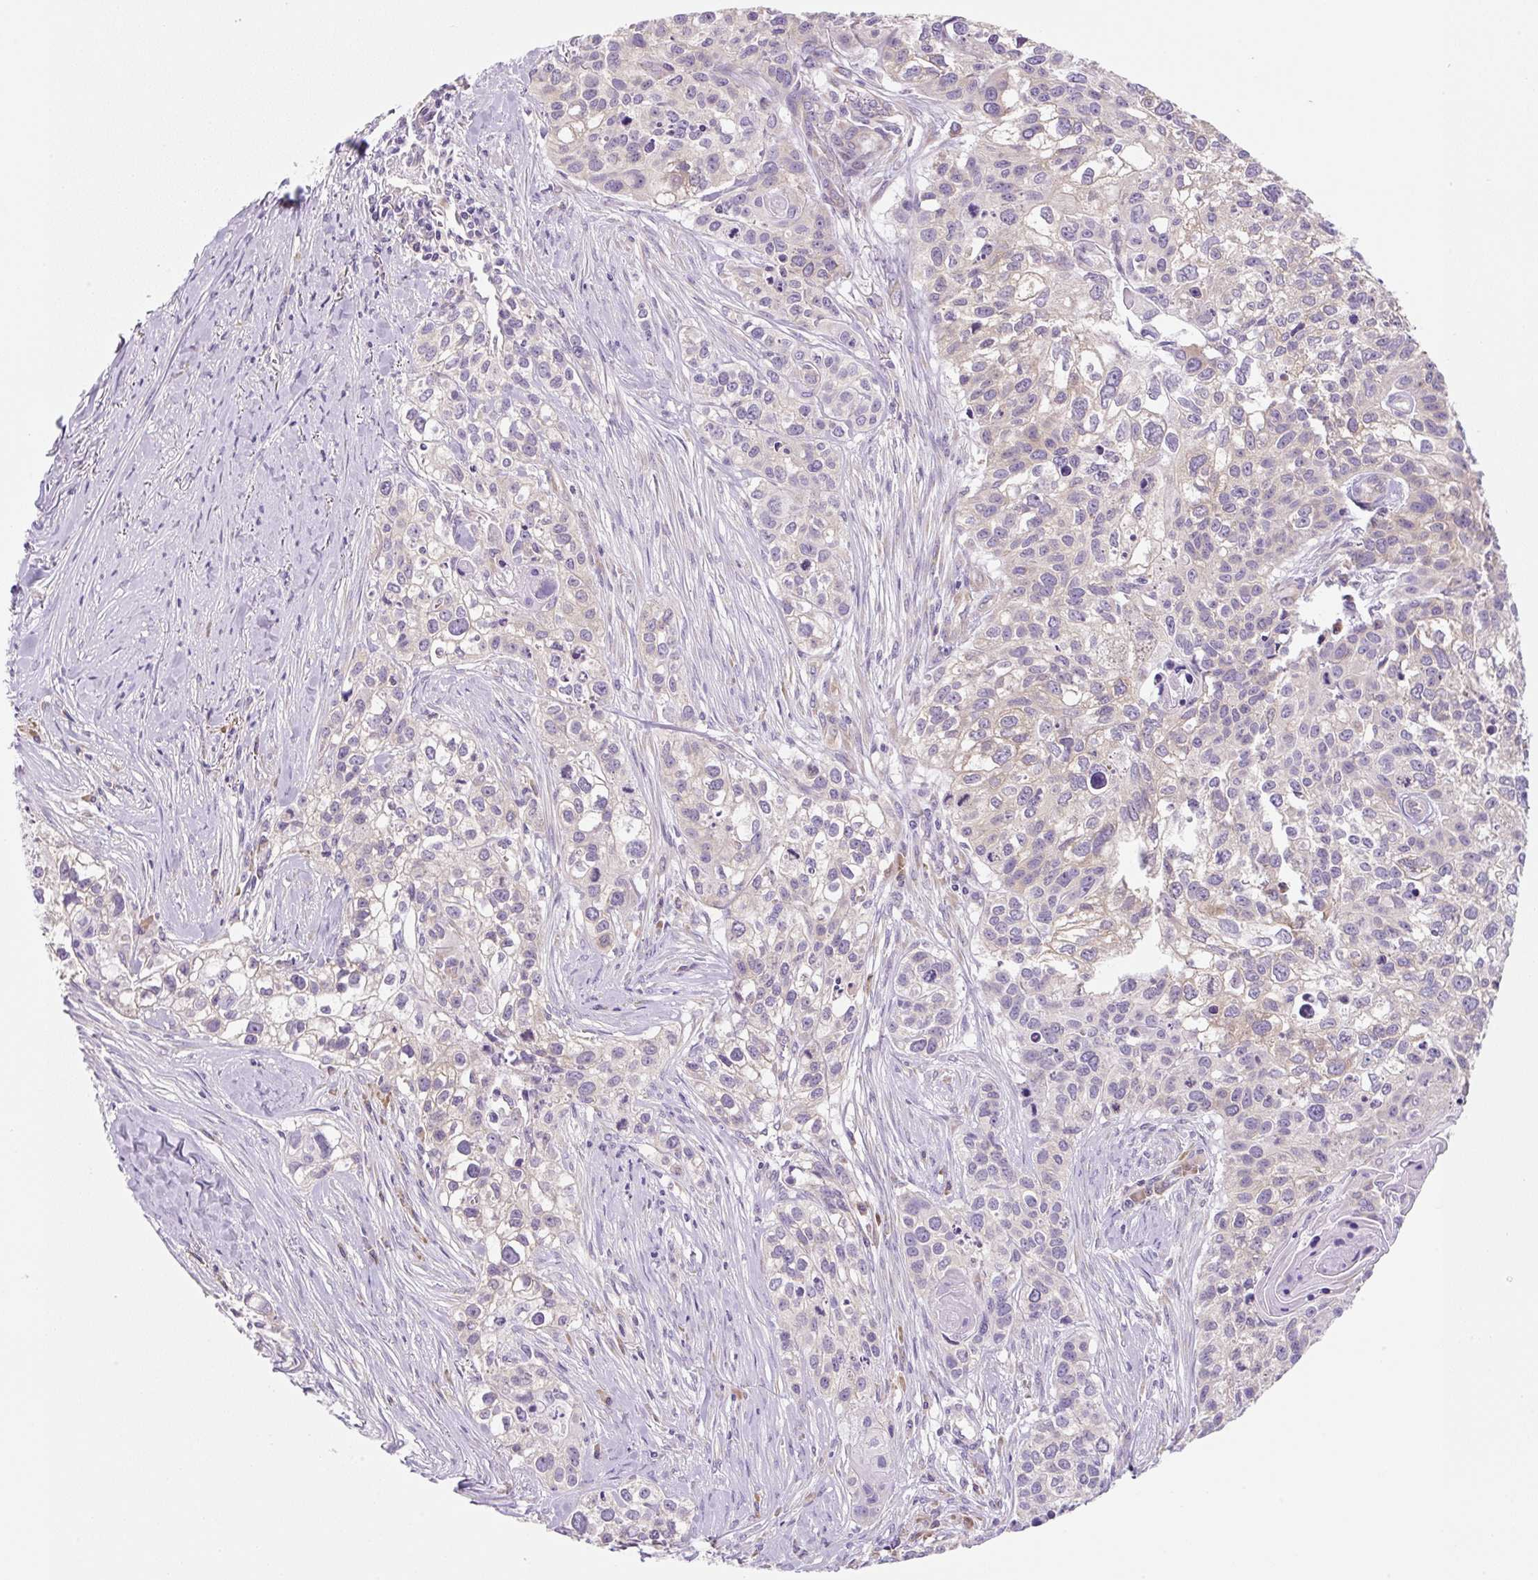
{"staining": {"intensity": "weak", "quantity": "25%-75%", "location": "cytoplasmic/membranous"}, "tissue": "lung cancer", "cell_type": "Tumor cells", "image_type": "cancer", "snomed": [{"axis": "morphology", "description": "Squamous cell carcinoma, NOS"}, {"axis": "topography", "description": "Lung"}], "caption": "An image showing weak cytoplasmic/membranous expression in approximately 25%-75% of tumor cells in lung cancer, as visualized by brown immunohistochemical staining.", "gene": "RPL18A", "patient": {"sex": "male", "age": 74}}